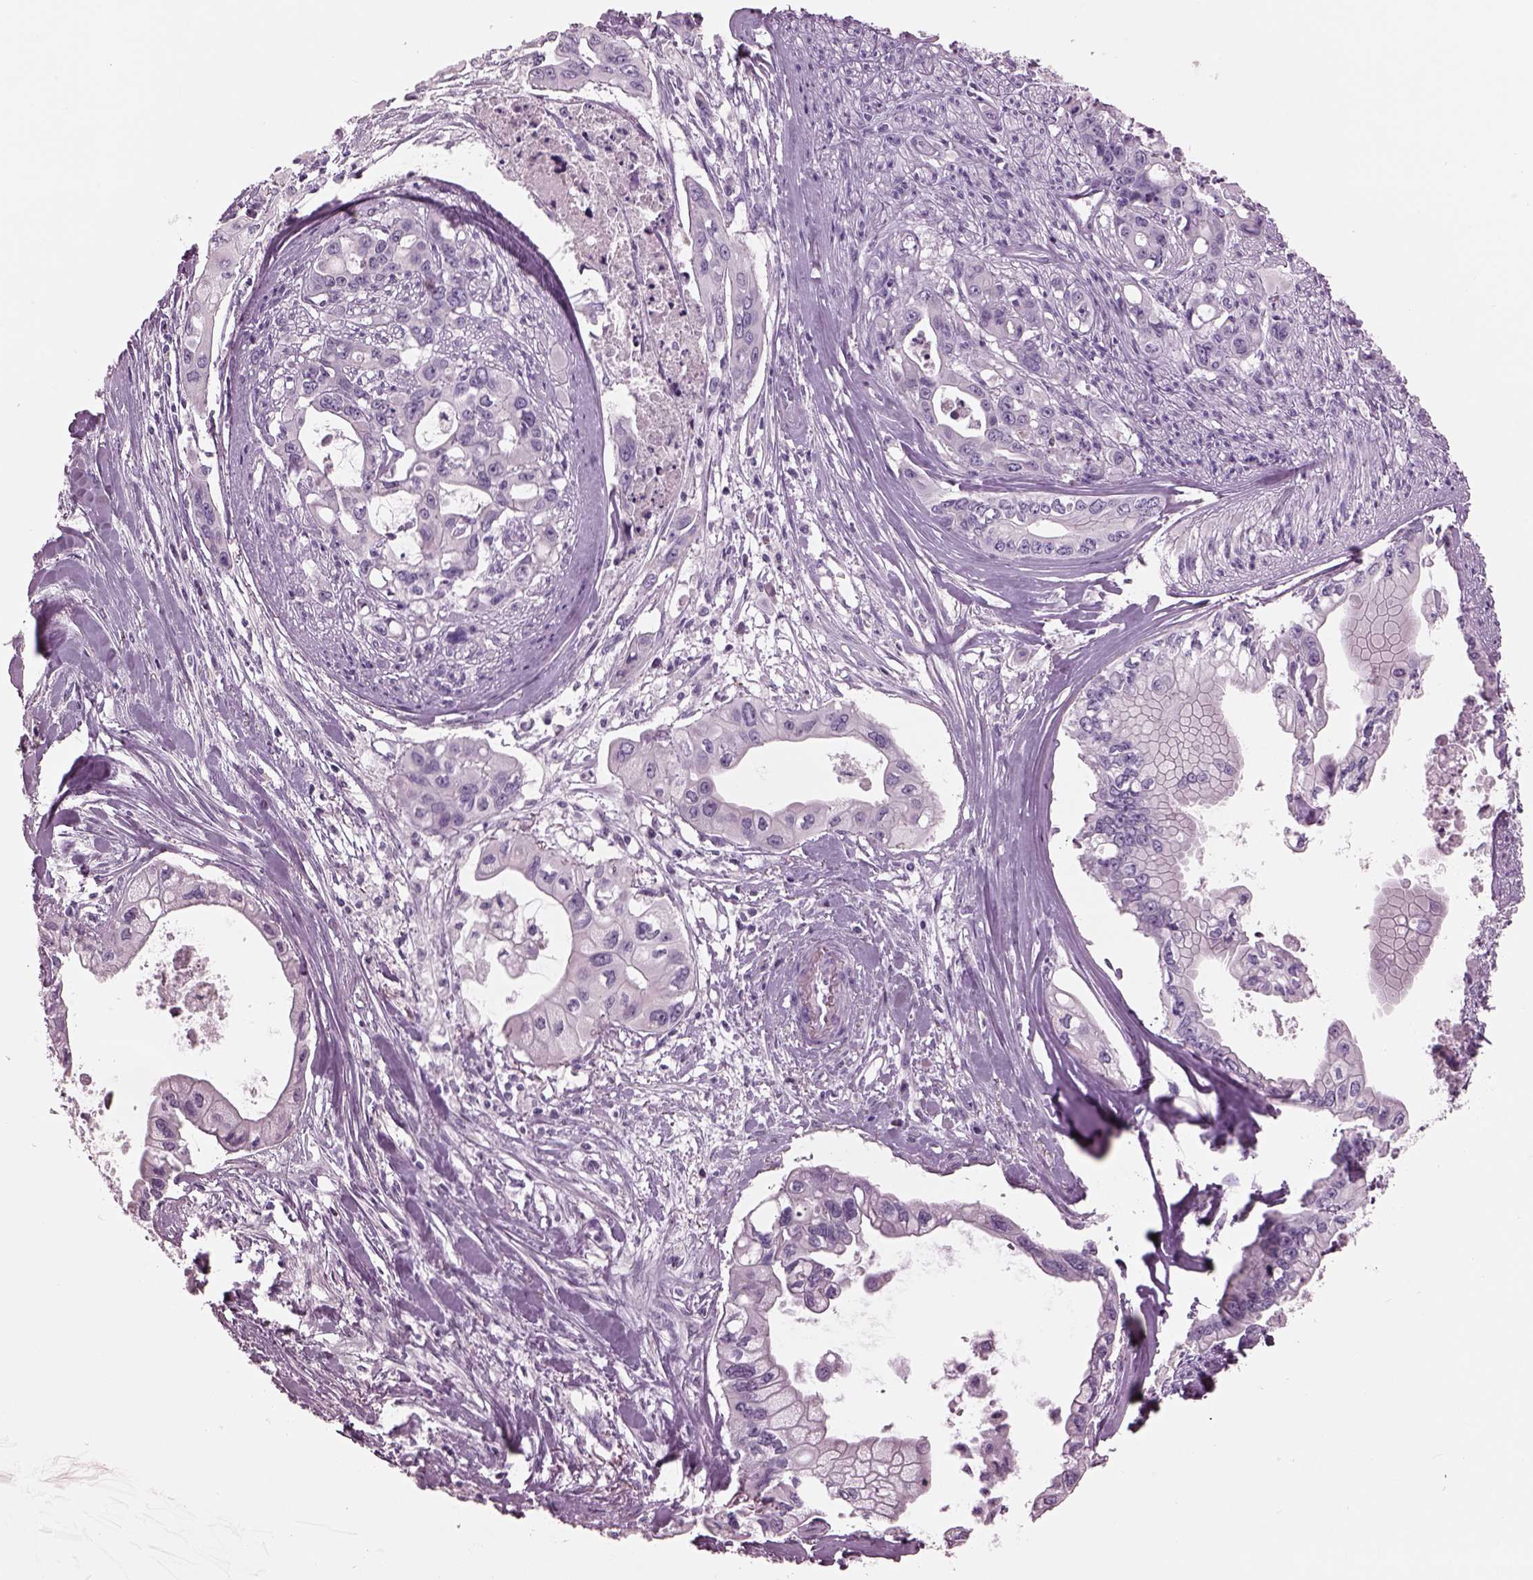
{"staining": {"intensity": "negative", "quantity": "none", "location": "none"}, "tissue": "pancreatic cancer", "cell_type": "Tumor cells", "image_type": "cancer", "snomed": [{"axis": "morphology", "description": "Adenocarcinoma, NOS"}, {"axis": "topography", "description": "Pancreas"}], "caption": "A high-resolution histopathology image shows IHC staining of pancreatic cancer, which demonstrates no significant expression in tumor cells.", "gene": "CYLC1", "patient": {"sex": "male", "age": 60}}